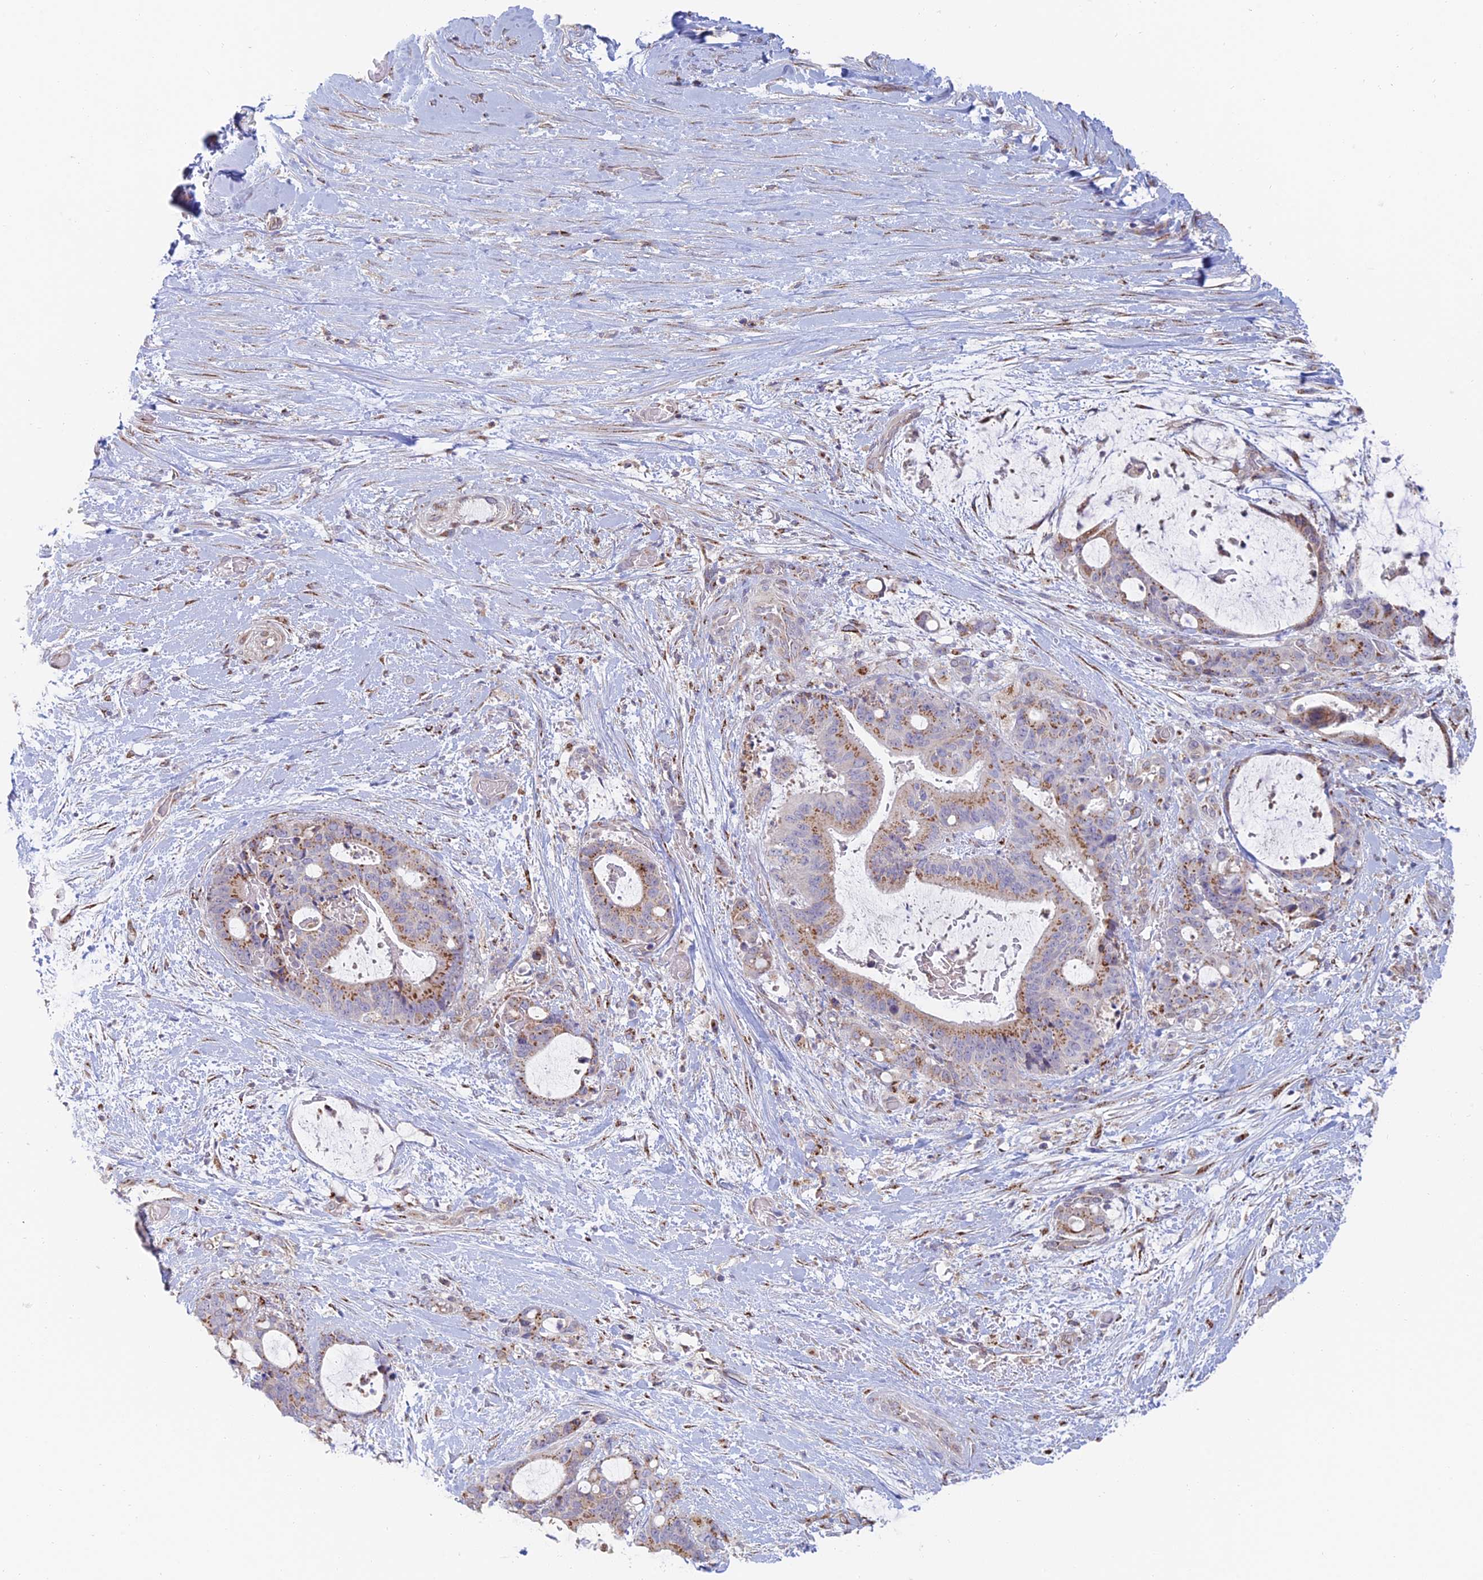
{"staining": {"intensity": "moderate", "quantity": ">75%", "location": "cytoplasmic/membranous"}, "tissue": "liver cancer", "cell_type": "Tumor cells", "image_type": "cancer", "snomed": [{"axis": "morphology", "description": "Normal tissue, NOS"}, {"axis": "morphology", "description": "Cholangiocarcinoma"}, {"axis": "topography", "description": "Liver"}, {"axis": "topography", "description": "Peripheral nerve tissue"}], "caption": "Immunohistochemical staining of human liver cancer demonstrates medium levels of moderate cytoplasmic/membranous staining in approximately >75% of tumor cells.", "gene": "HS2ST1", "patient": {"sex": "female", "age": 73}}